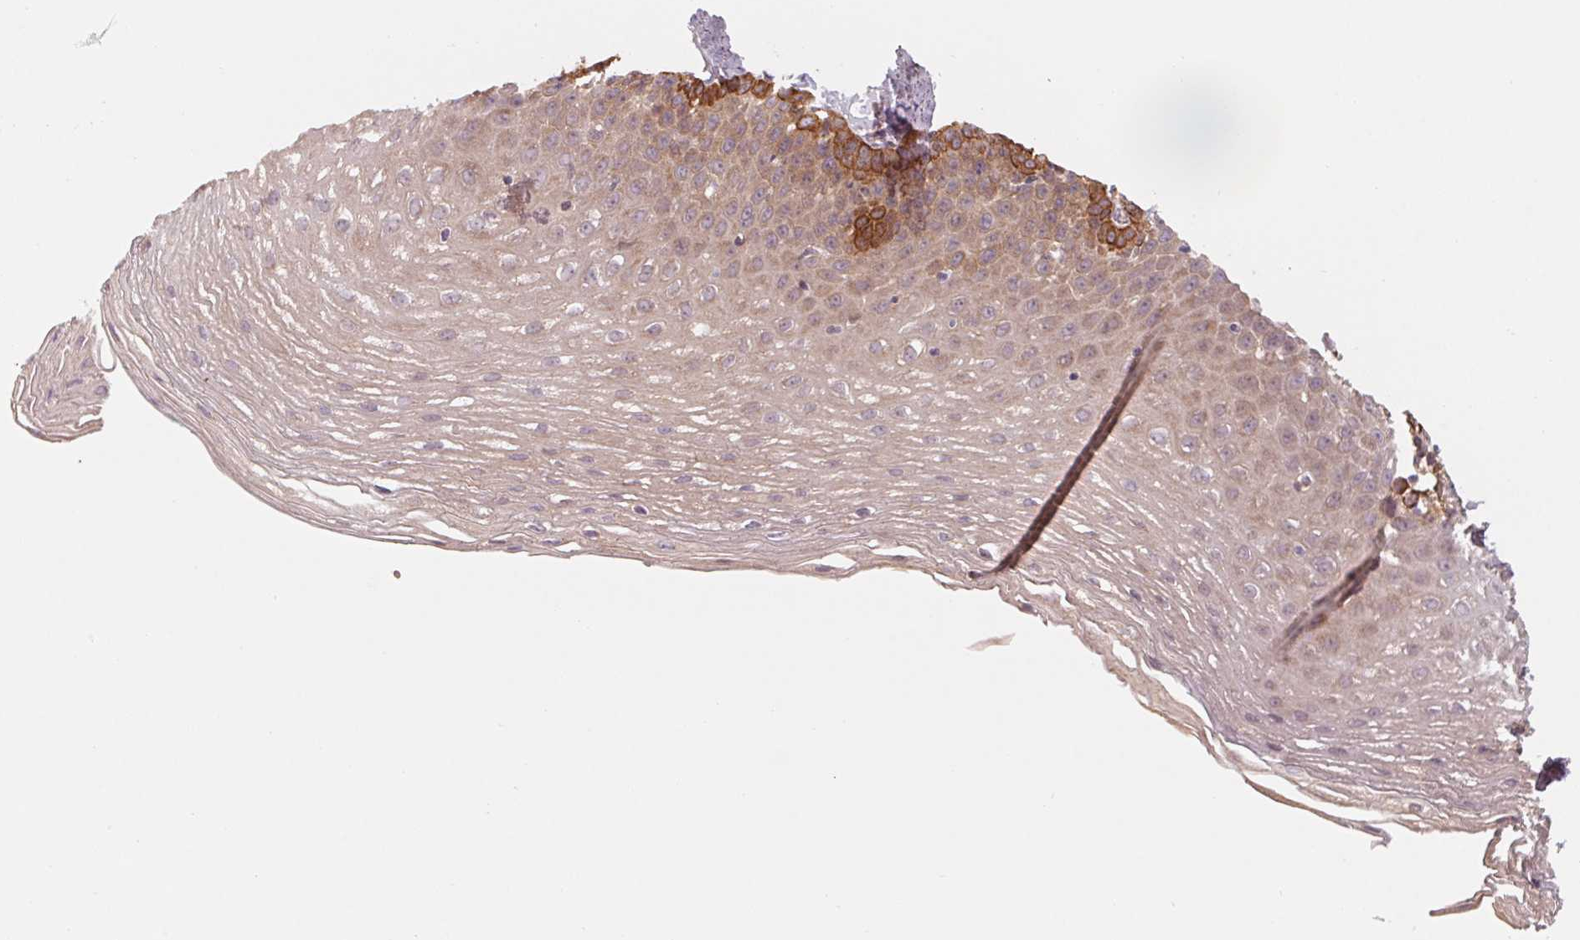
{"staining": {"intensity": "moderate", "quantity": "<25%", "location": "cytoplasmic/membranous"}, "tissue": "esophagus", "cell_type": "Squamous epithelial cells", "image_type": "normal", "snomed": [{"axis": "morphology", "description": "Normal tissue, NOS"}, {"axis": "topography", "description": "Esophagus"}], "caption": "A photomicrograph of esophagus stained for a protein exhibits moderate cytoplasmic/membranous brown staining in squamous epithelial cells.", "gene": "CCDC112", "patient": {"sex": "female", "age": 81}}